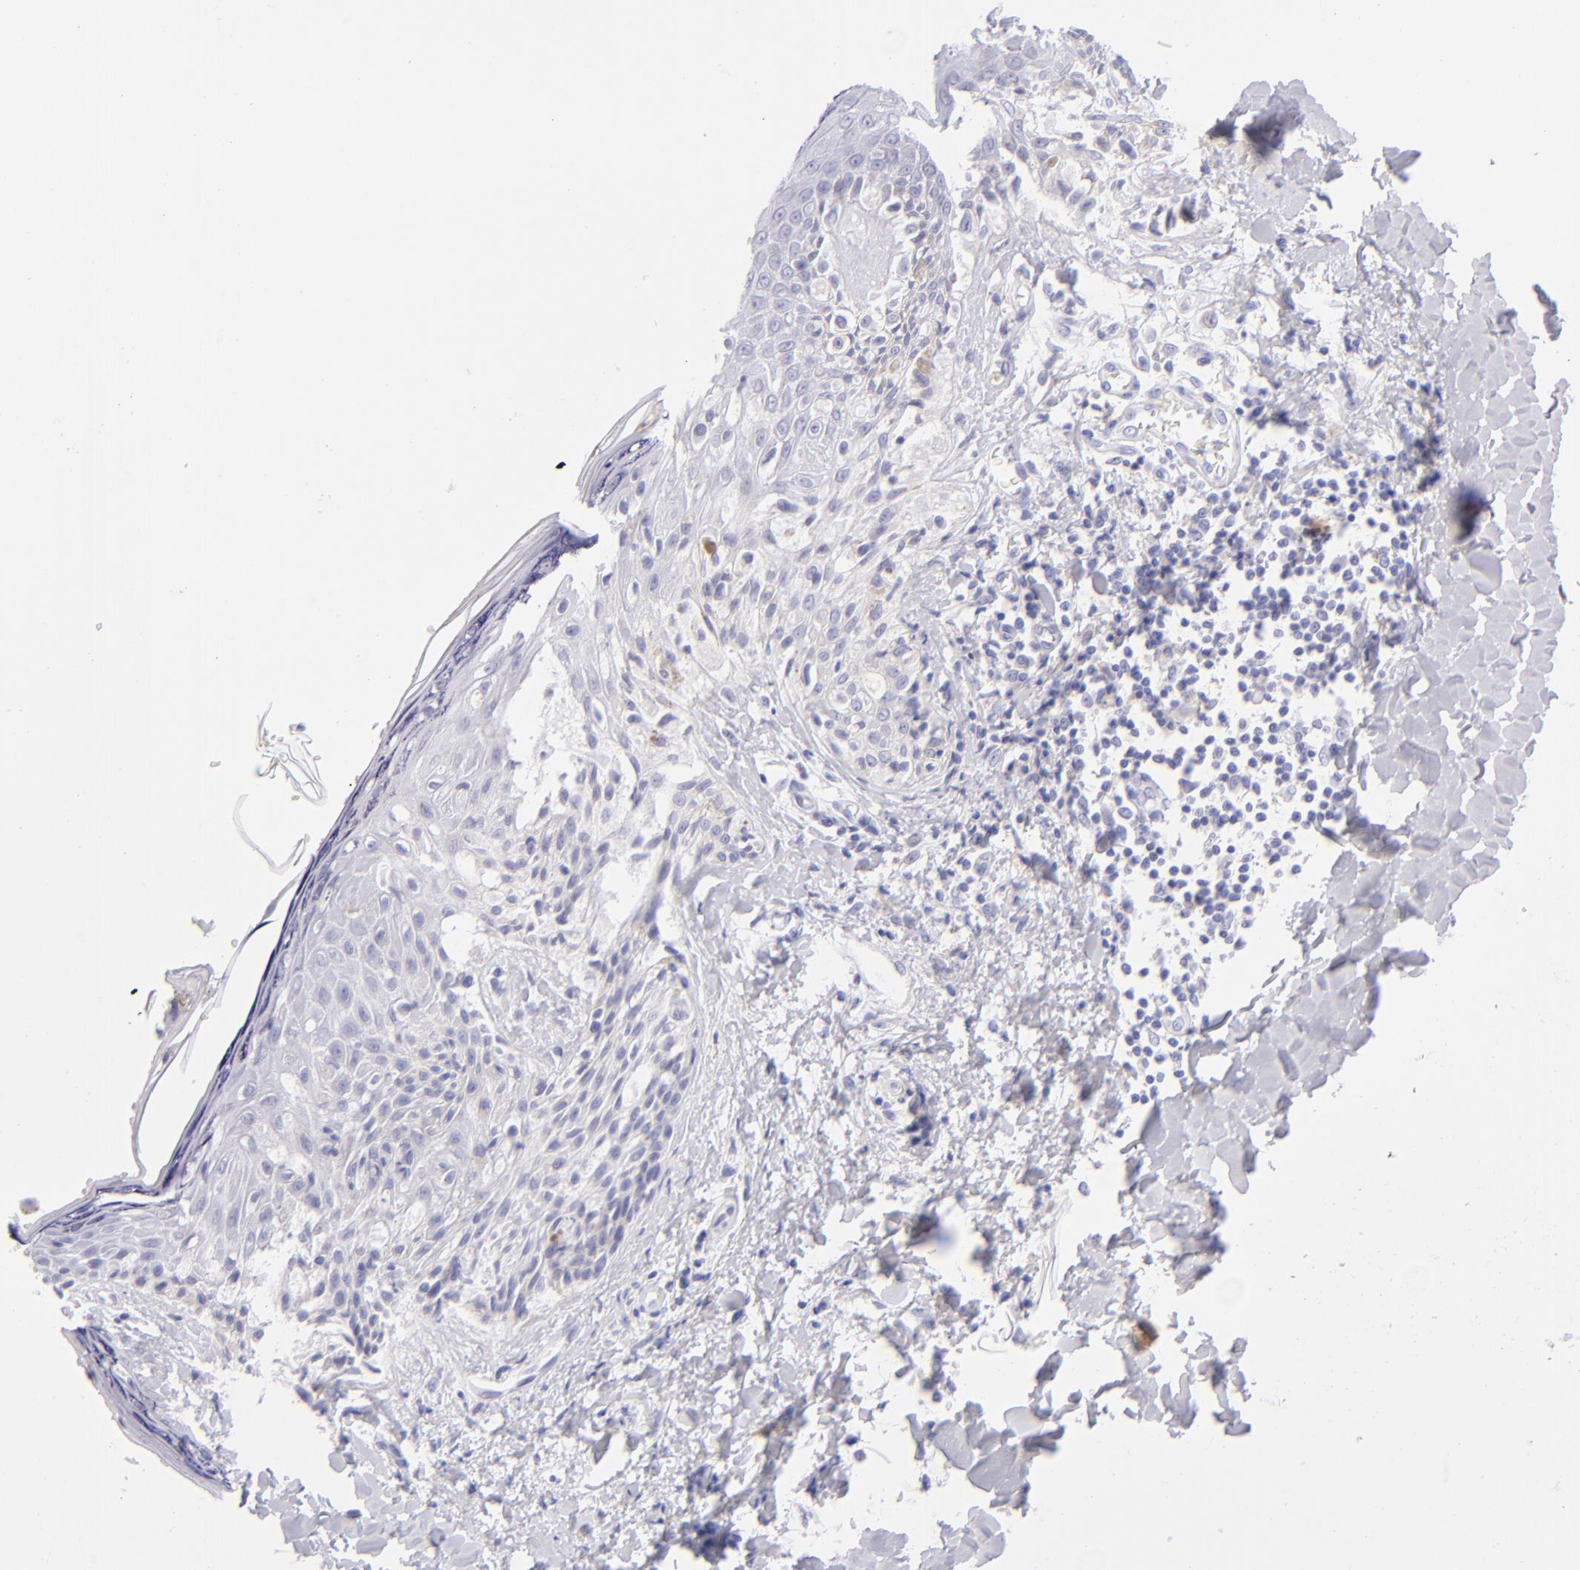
{"staining": {"intensity": "negative", "quantity": "none", "location": "none"}, "tissue": "melanoma", "cell_type": "Tumor cells", "image_type": "cancer", "snomed": [{"axis": "morphology", "description": "Malignant melanoma, NOS"}, {"axis": "topography", "description": "Skin"}], "caption": "Immunohistochemistry micrograph of melanoma stained for a protein (brown), which displays no staining in tumor cells.", "gene": "CD72", "patient": {"sex": "female", "age": 82}}